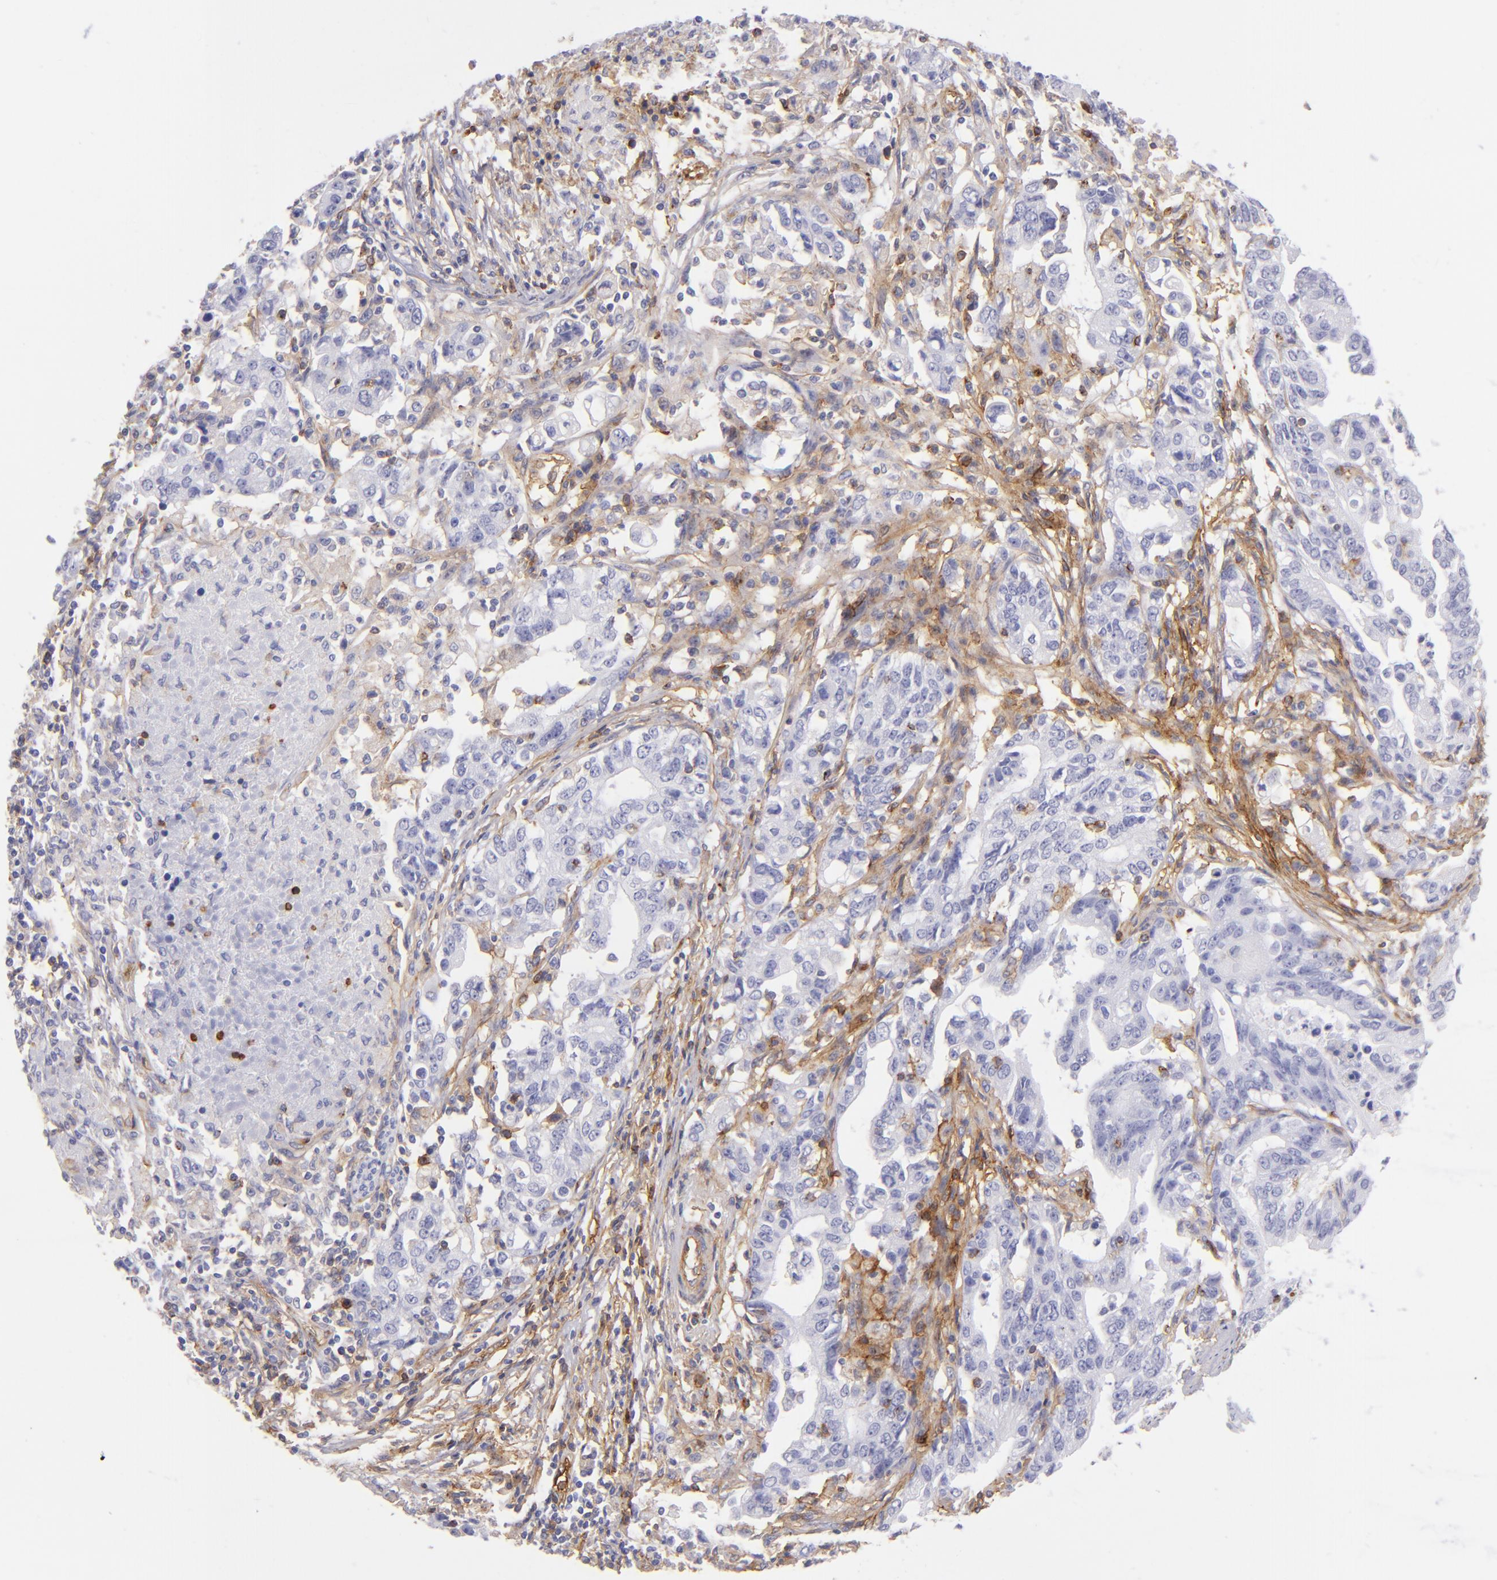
{"staining": {"intensity": "negative", "quantity": "none", "location": "none"}, "tissue": "stomach cancer", "cell_type": "Tumor cells", "image_type": "cancer", "snomed": [{"axis": "morphology", "description": "Adenocarcinoma, NOS"}, {"axis": "topography", "description": "Stomach, upper"}], "caption": "An image of stomach cancer stained for a protein demonstrates no brown staining in tumor cells.", "gene": "ENTPD1", "patient": {"sex": "female", "age": 50}}